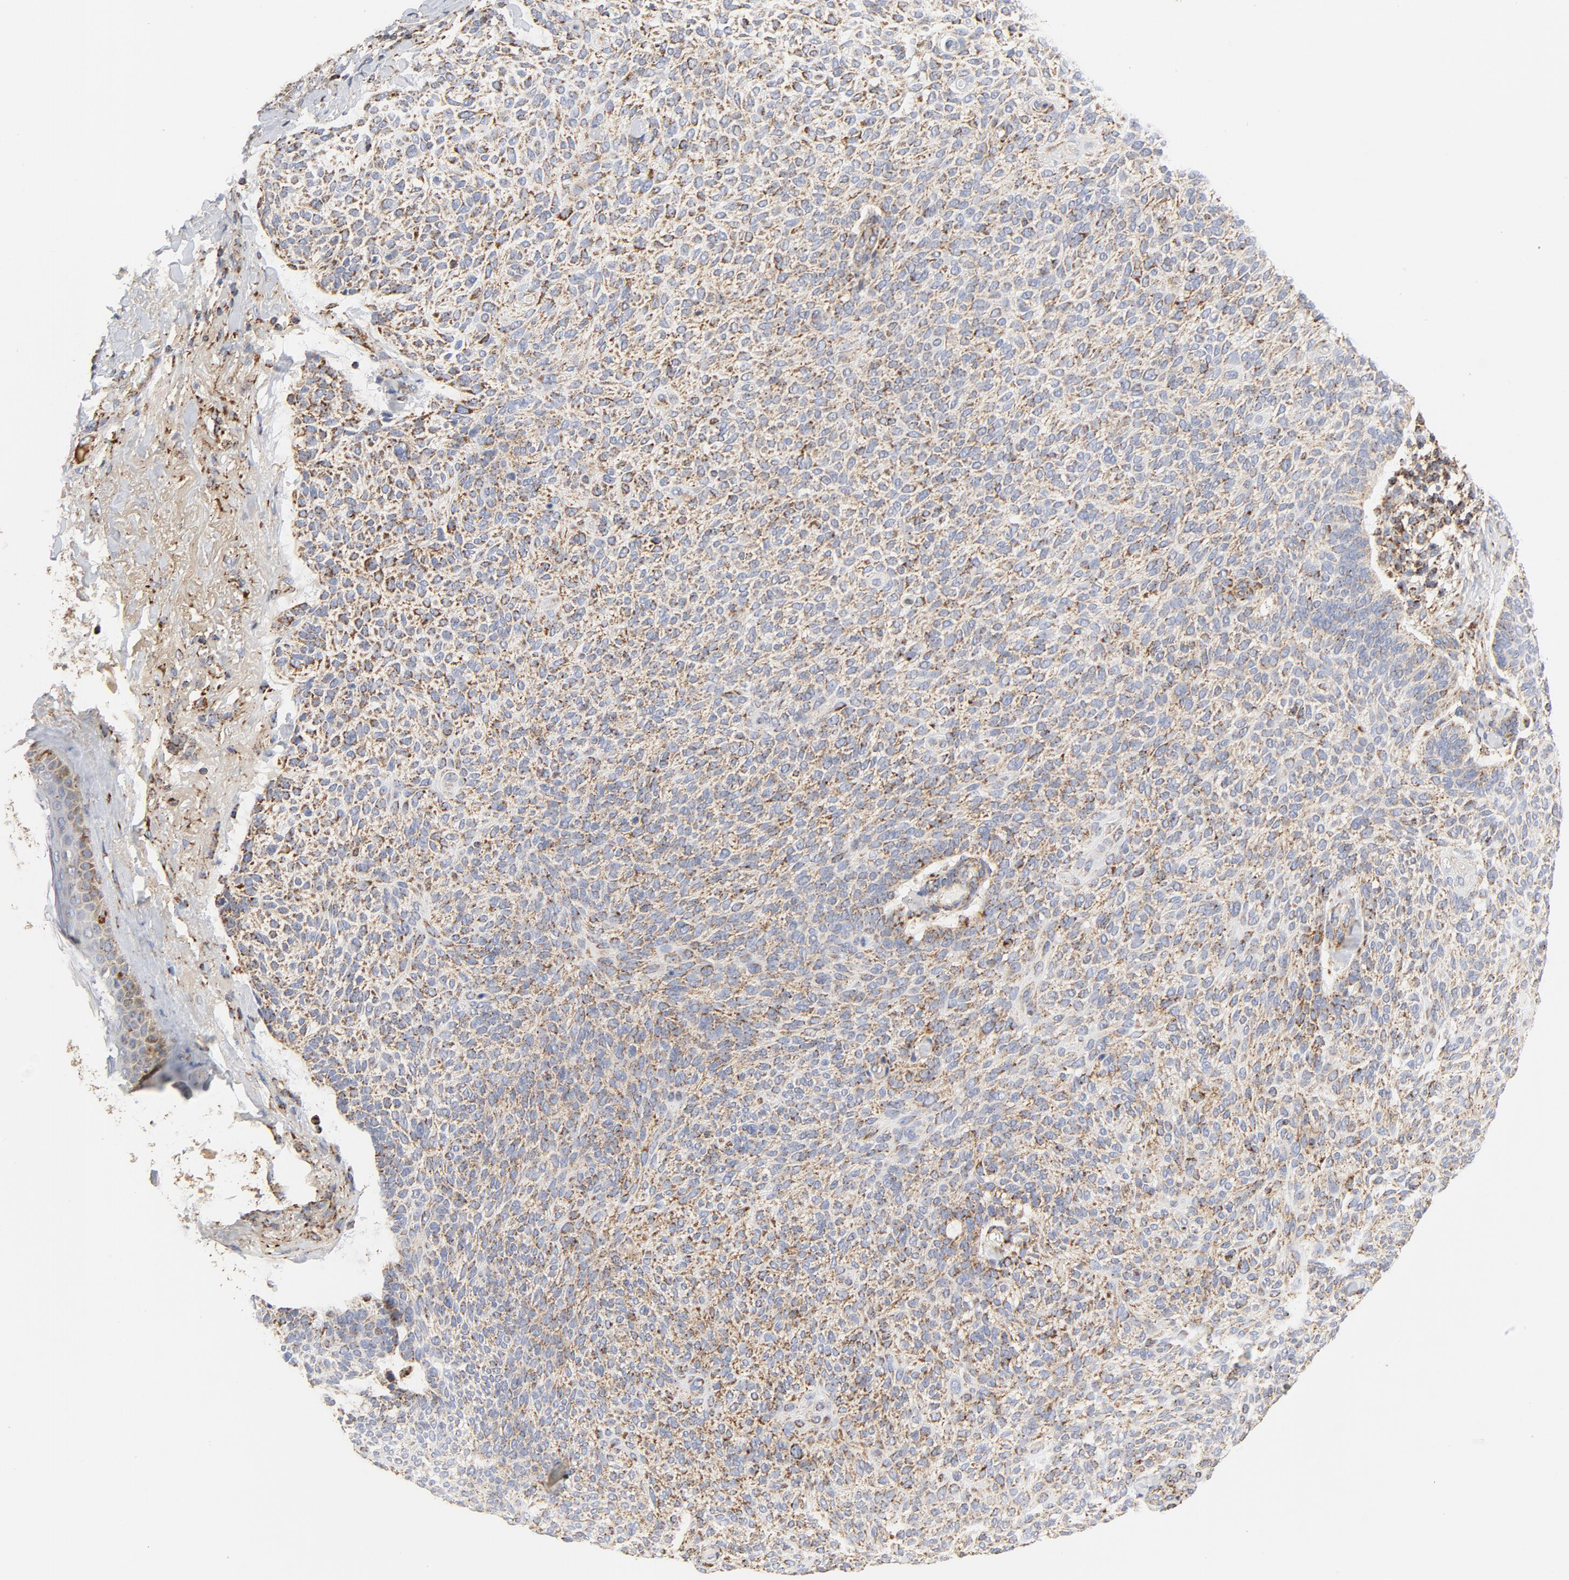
{"staining": {"intensity": "moderate", "quantity": ">75%", "location": "cytoplasmic/membranous"}, "tissue": "skin cancer", "cell_type": "Tumor cells", "image_type": "cancer", "snomed": [{"axis": "morphology", "description": "Normal tissue, NOS"}, {"axis": "morphology", "description": "Basal cell carcinoma"}, {"axis": "topography", "description": "Skin"}], "caption": "Human skin basal cell carcinoma stained for a protein (brown) displays moderate cytoplasmic/membranous positive staining in about >75% of tumor cells.", "gene": "PCNX4", "patient": {"sex": "female", "age": 70}}